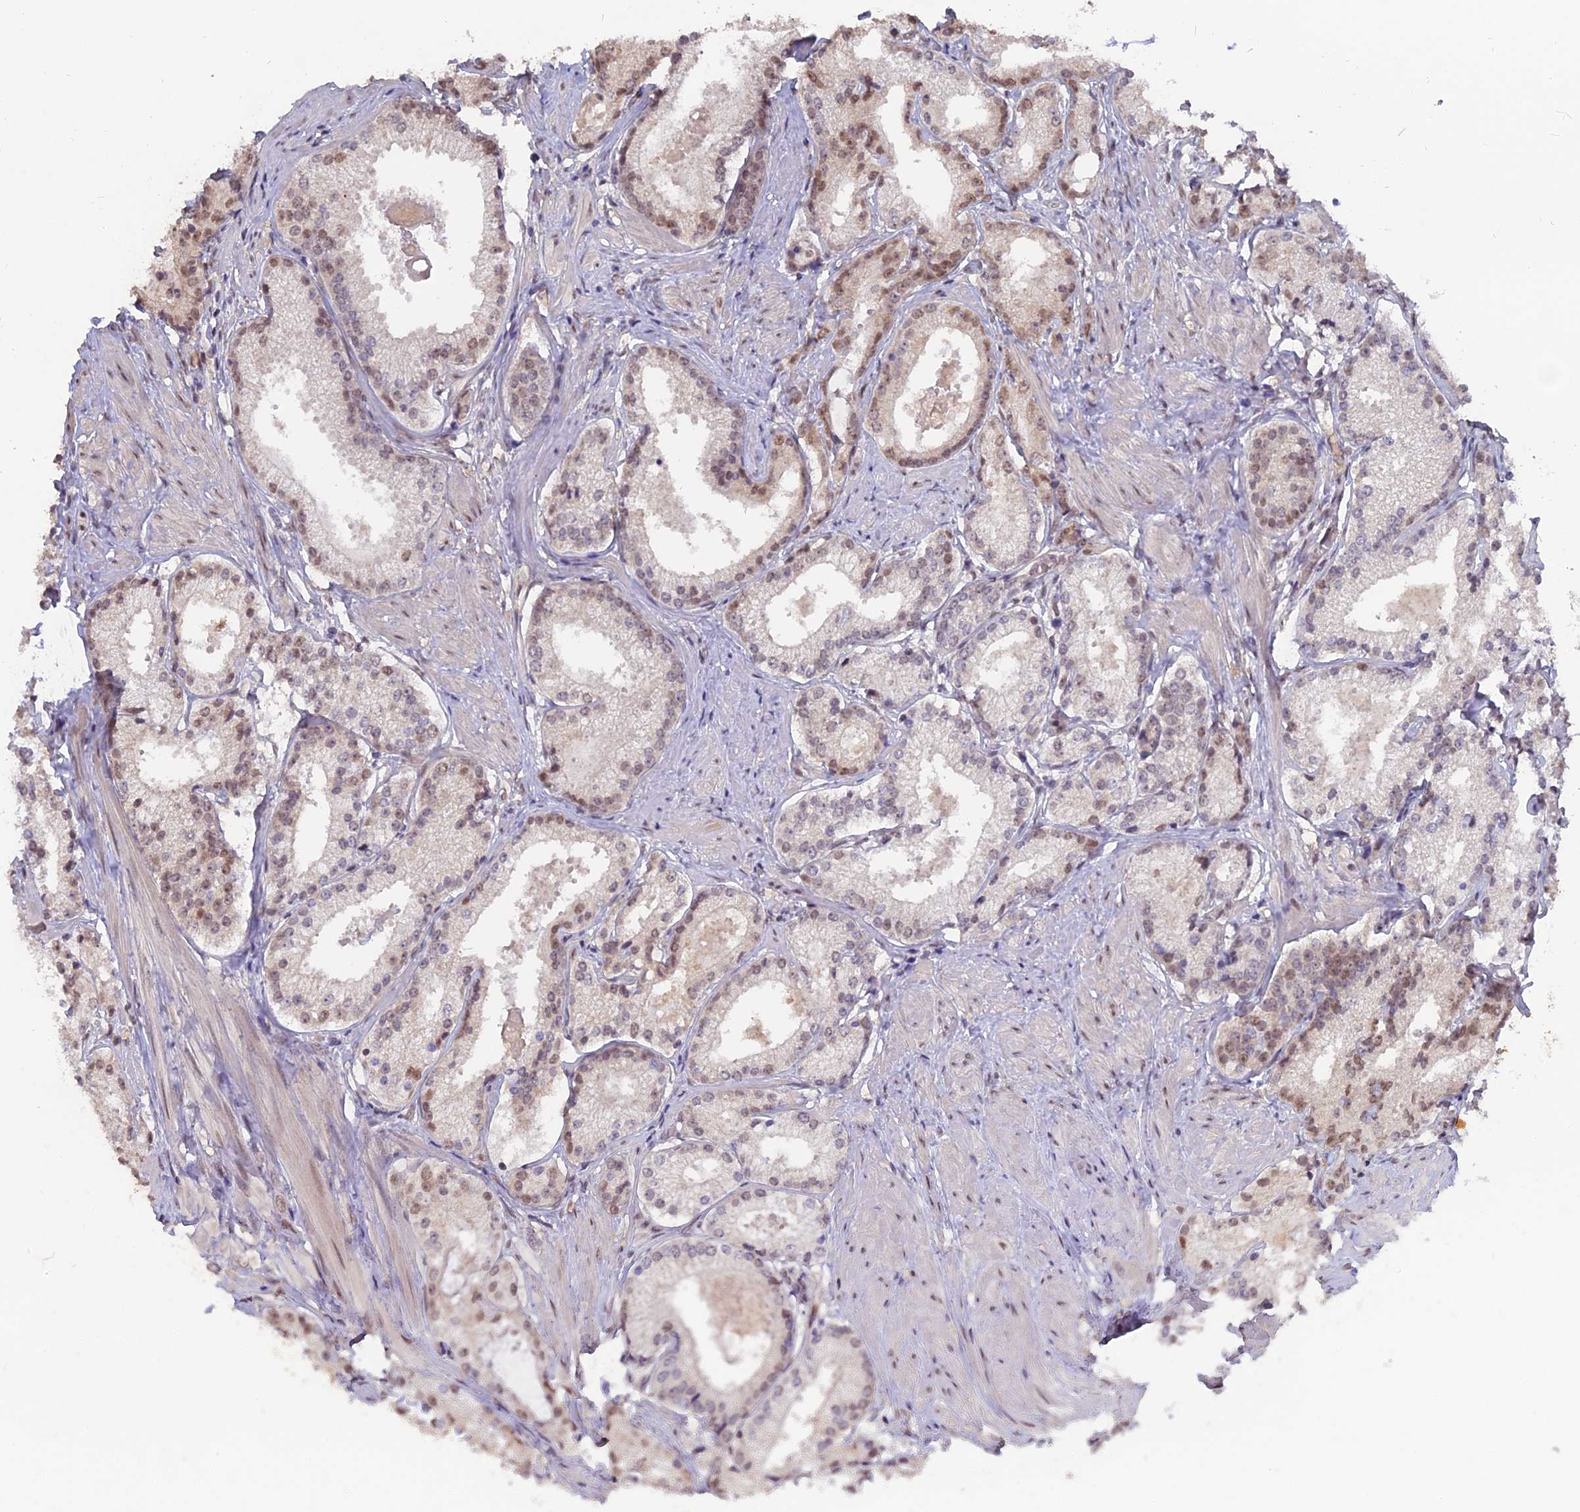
{"staining": {"intensity": "moderate", "quantity": "25%-75%", "location": "nuclear"}, "tissue": "prostate cancer", "cell_type": "Tumor cells", "image_type": "cancer", "snomed": [{"axis": "morphology", "description": "Adenocarcinoma, Low grade"}, {"axis": "topography", "description": "Prostate"}], "caption": "This is a photomicrograph of immunohistochemistry staining of prostate cancer, which shows moderate staining in the nuclear of tumor cells.", "gene": "NR1H3", "patient": {"sex": "male", "age": 57}}